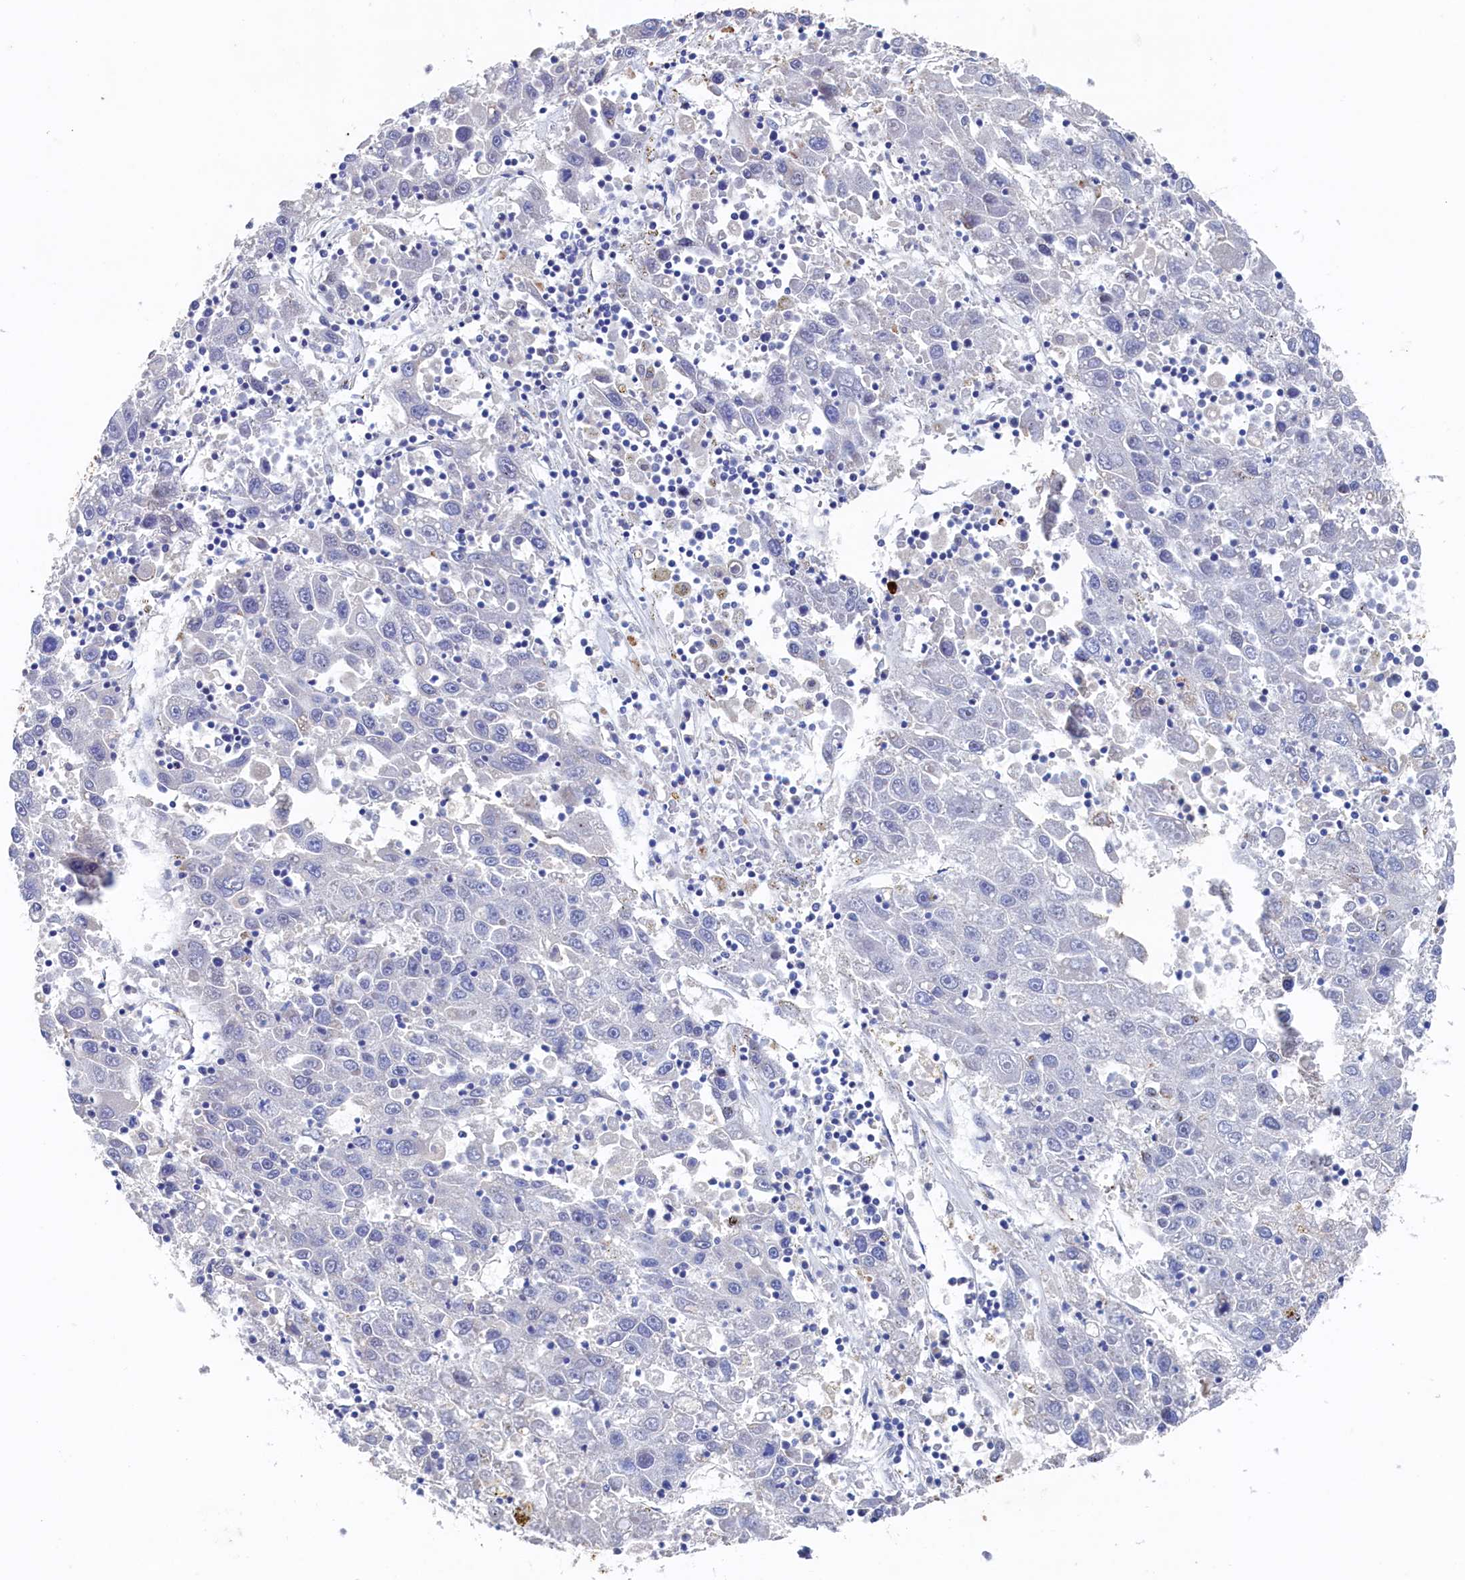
{"staining": {"intensity": "negative", "quantity": "none", "location": "none"}, "tissue": "liver cancer", "cell_type": "Tumor cells", "image_type": "cancer", "snomed": [{"axis": "morphology", "description": "Carcinoma, Hepatocellular, NOS"}, {"axis": "topography", "description": "Liver"}], "caption": "IHC micrograph of neoplastic tissue: liver hepatocellular carcinoma stained with DAB demonstrates no significant protein positivity in tumor cells.", "gene": "CBLIF", "patient": {"sex": "male", "age": 49}}